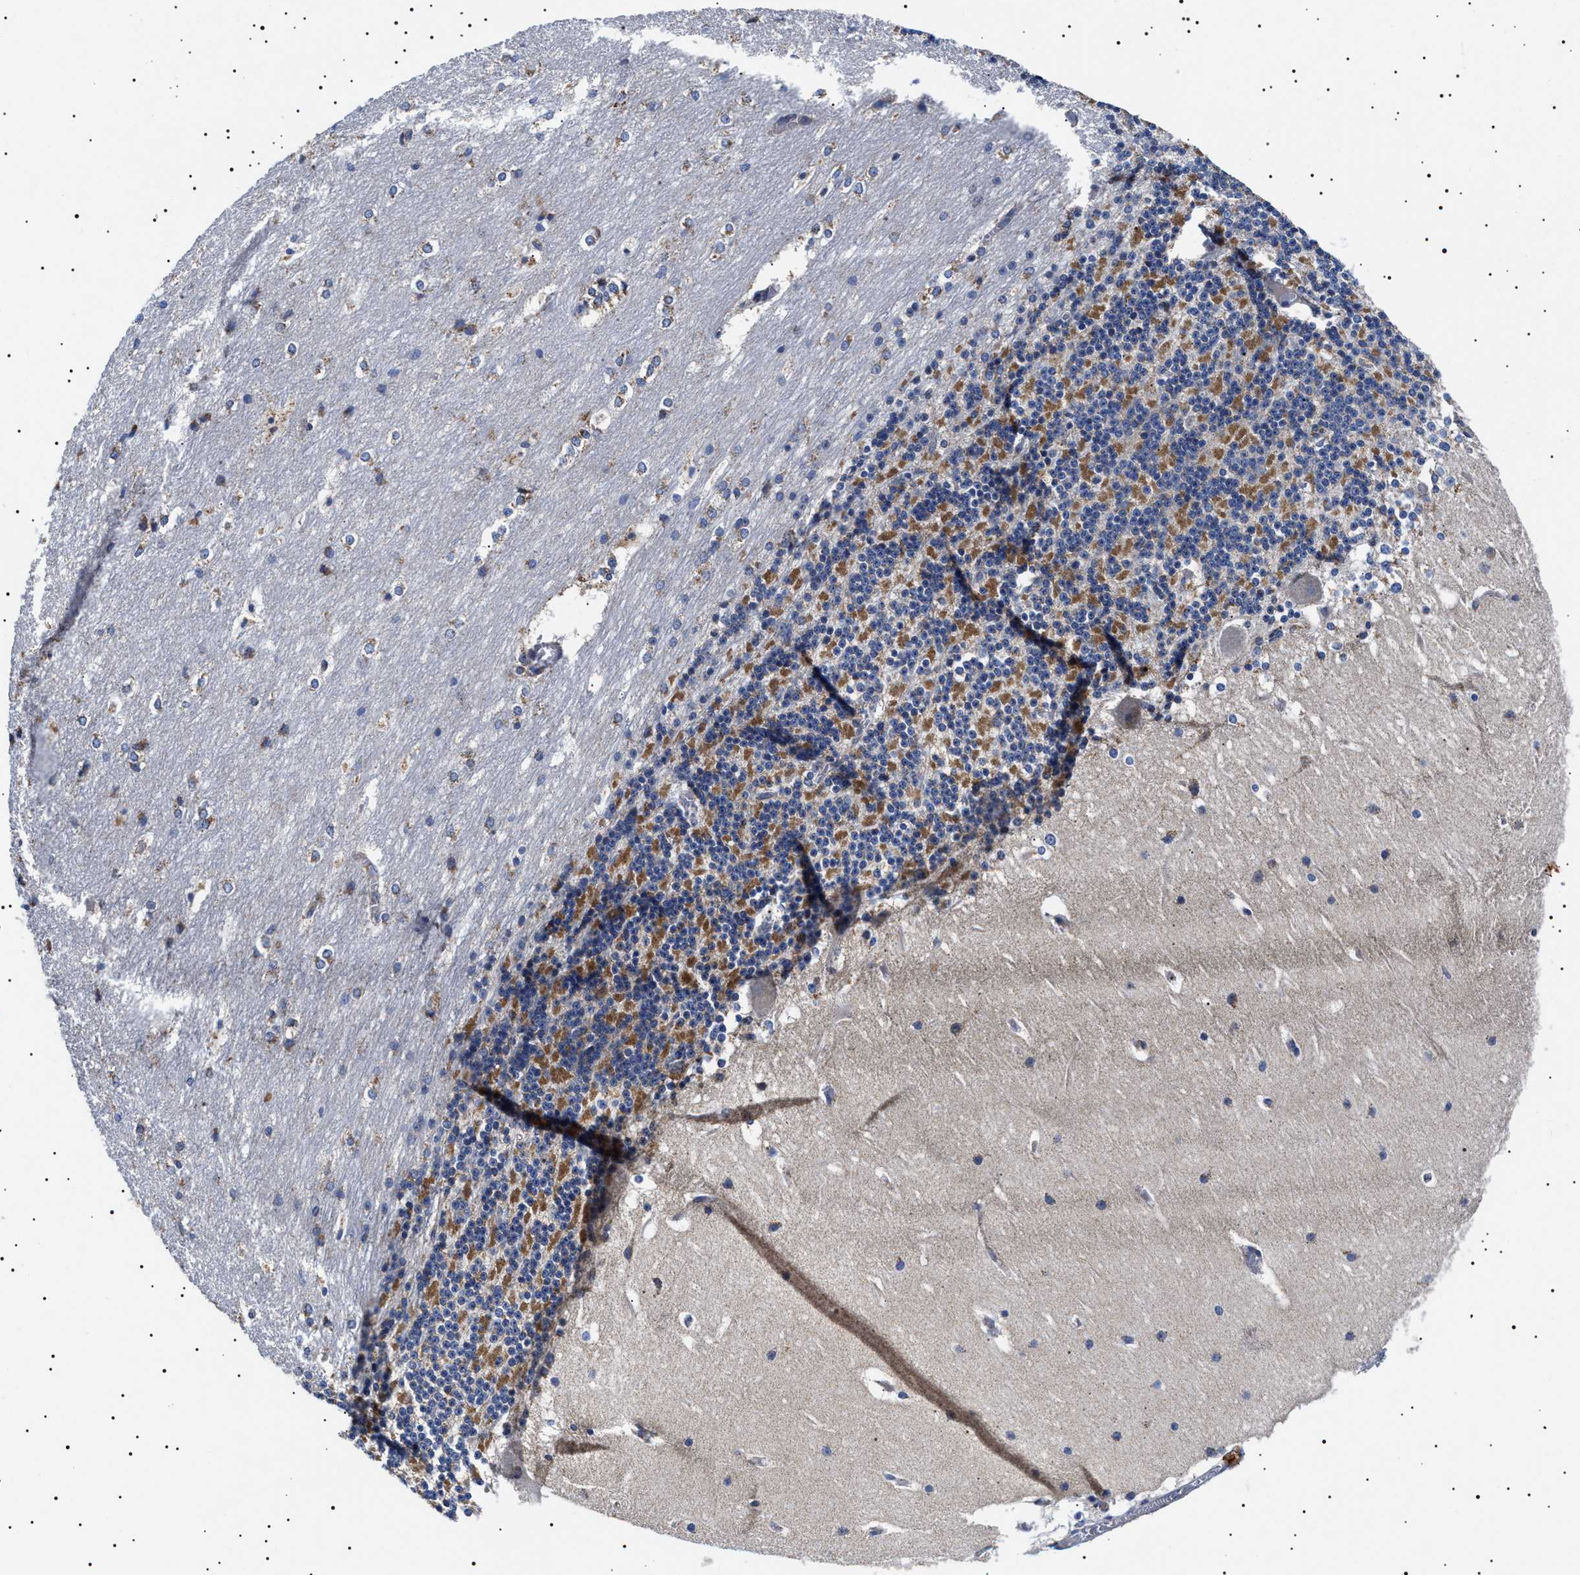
{"staining": {"intensity": "moderate", "quantity": "25%-75%", "location": "cytoplasmic/membranous"}, "tissue": "cerebellum", "cell_type": "Cells in granular layer", "image_type": "normal", "snomed": [{"axis": "morphology", "description": "Normal tissue, NOS"}, {"axis": "topography", "description": "Cerebellum"}], "caption": "Immunohistochemical staining of benign cerebellum displays 25%-75% levels of moderate cytoplasmic/membranous protein staining in approximately 25%-75% of cells in granular layer.", "gene": "CHRDL2", "patient": {"sex": "female", "age": 19}}